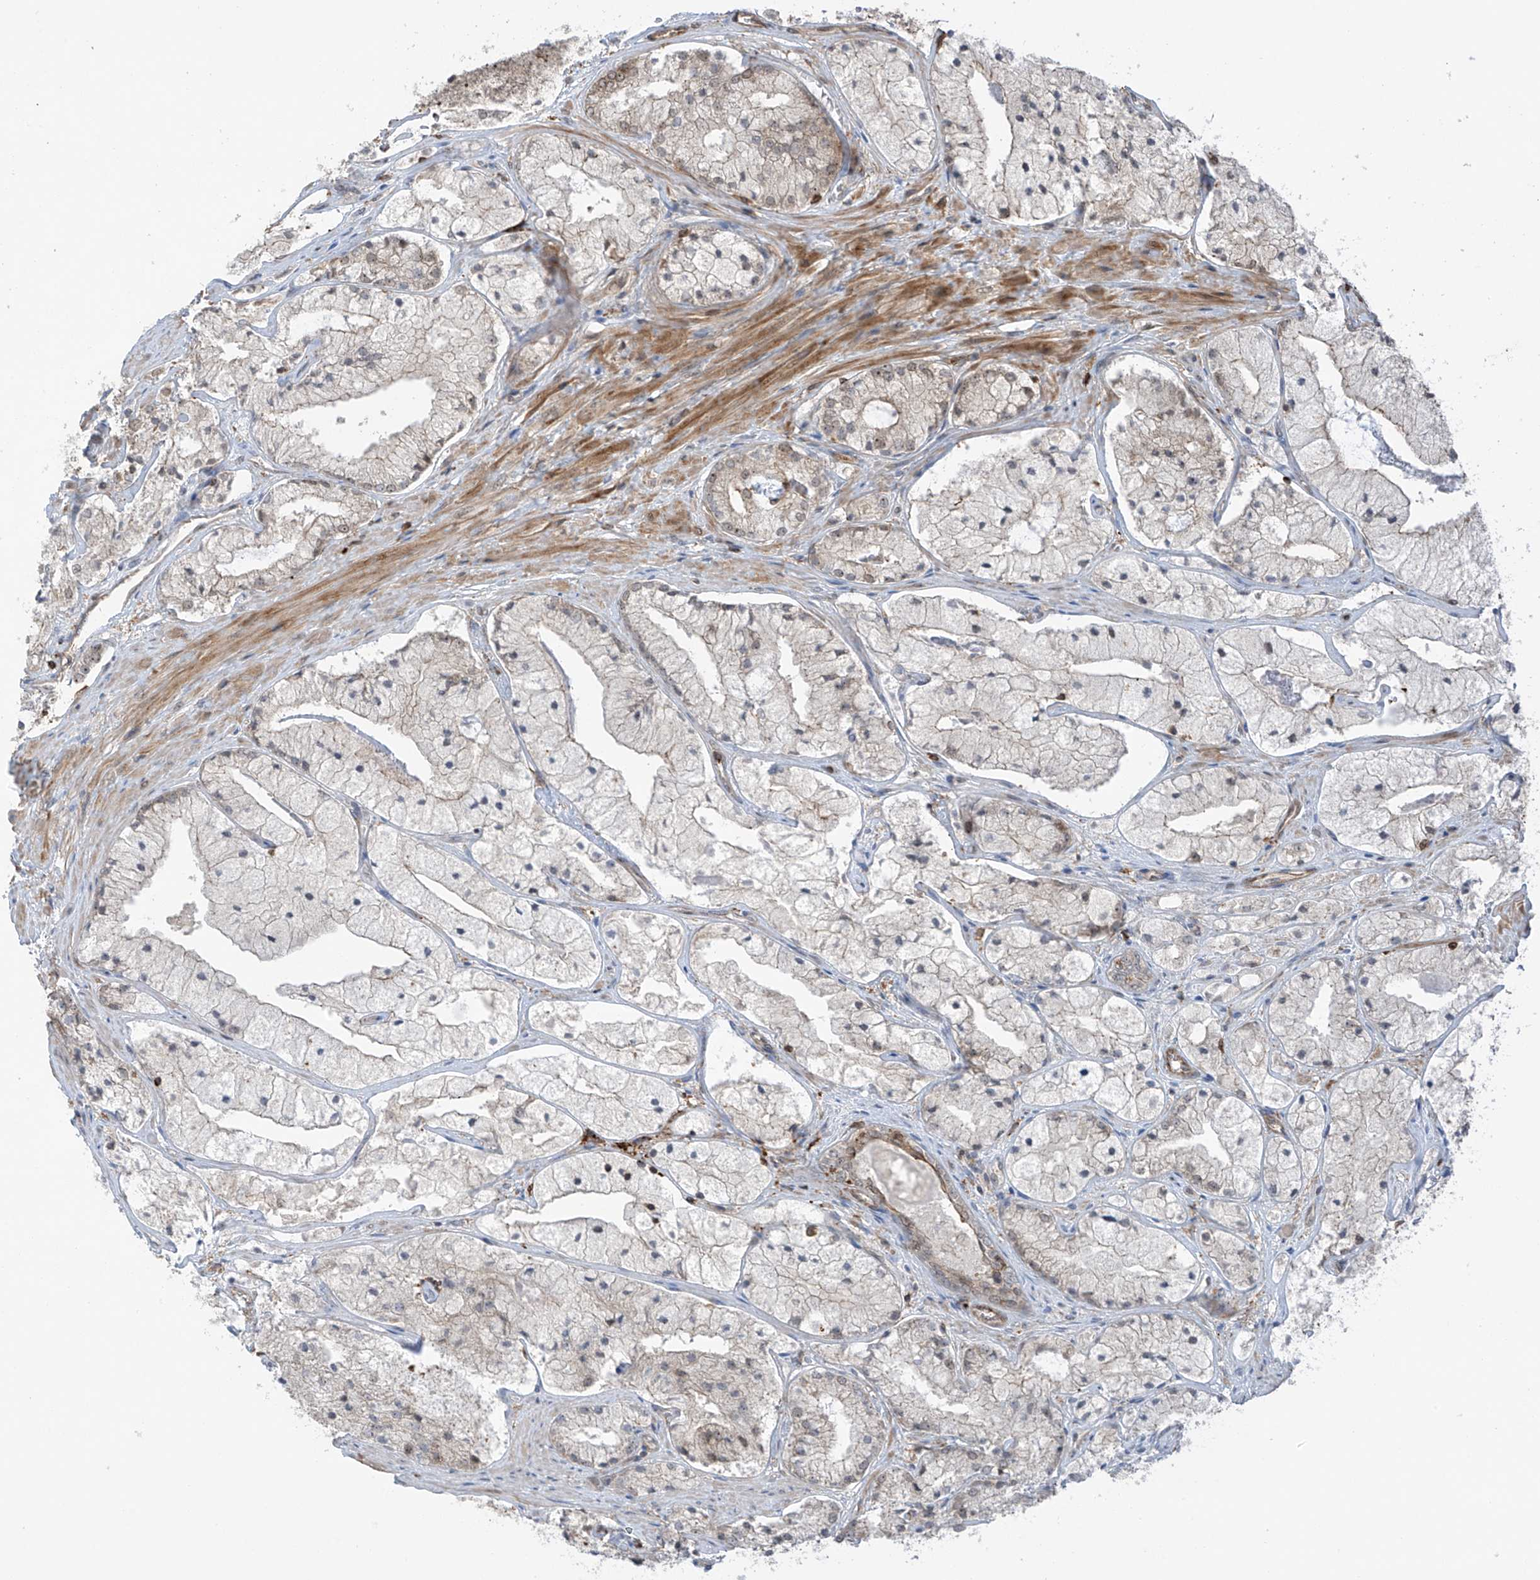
{"staining": {"intensity": "moderate", "quantity": "<25%", "location": "cytoplasmic/membranous"}, "tissue": "prostate cancer", "cell_type": "Tumor cells", "image_type": "cancer", "snomed": [{"axis": "morphology", "description": "Adenocarcinoma, High grade"}, {"axis": "topography", "description": "Prostate"}], "caption": "A low amount of moderate cytoplasmic/membranous staining is present in about <25% of tumor cells in high-grade adenocarcinoma (prostate) tissue.", "gene": "REPIN1", "patient": {"sex": "male", "age": 50}}